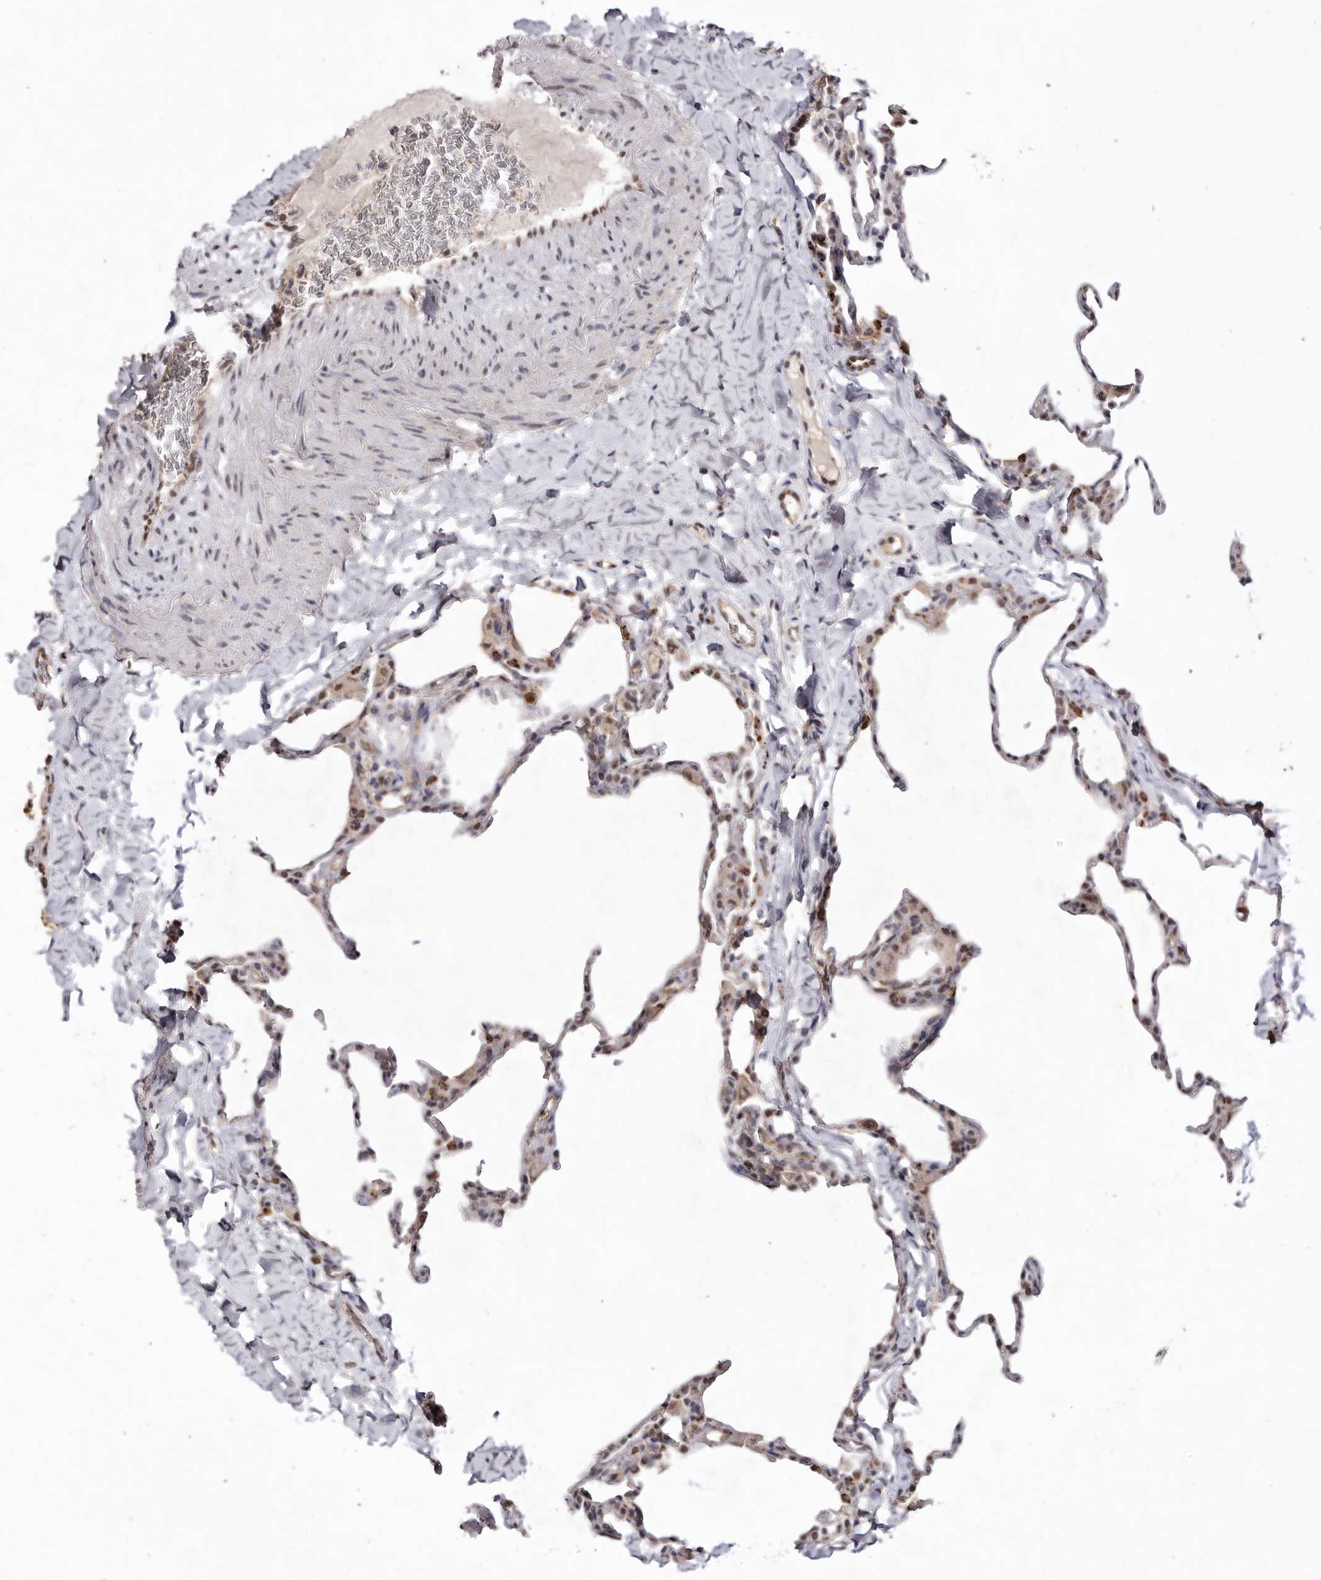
{"staining": {"intensity": "strong", "quantity": "<25%", "location": "cytoplasmic/membranous"}, "tissue": "lung", "cell_type": "Alveolar cells", "image_type": "normal", "snomed": [{"axis": "morphology", "description": "Normal tissue, NOS"}, {"axis": "topography", "description": "Lung"}], "caption": "A high-resolution histopathology image shows immunohistochemistry staining of benign lung, which shows strong cytoplasmic/membranous positivity in approximately <25% of alveolar cells.", "gene": "NOTCH1", "patient": {"sex": "male", "age": 20}}